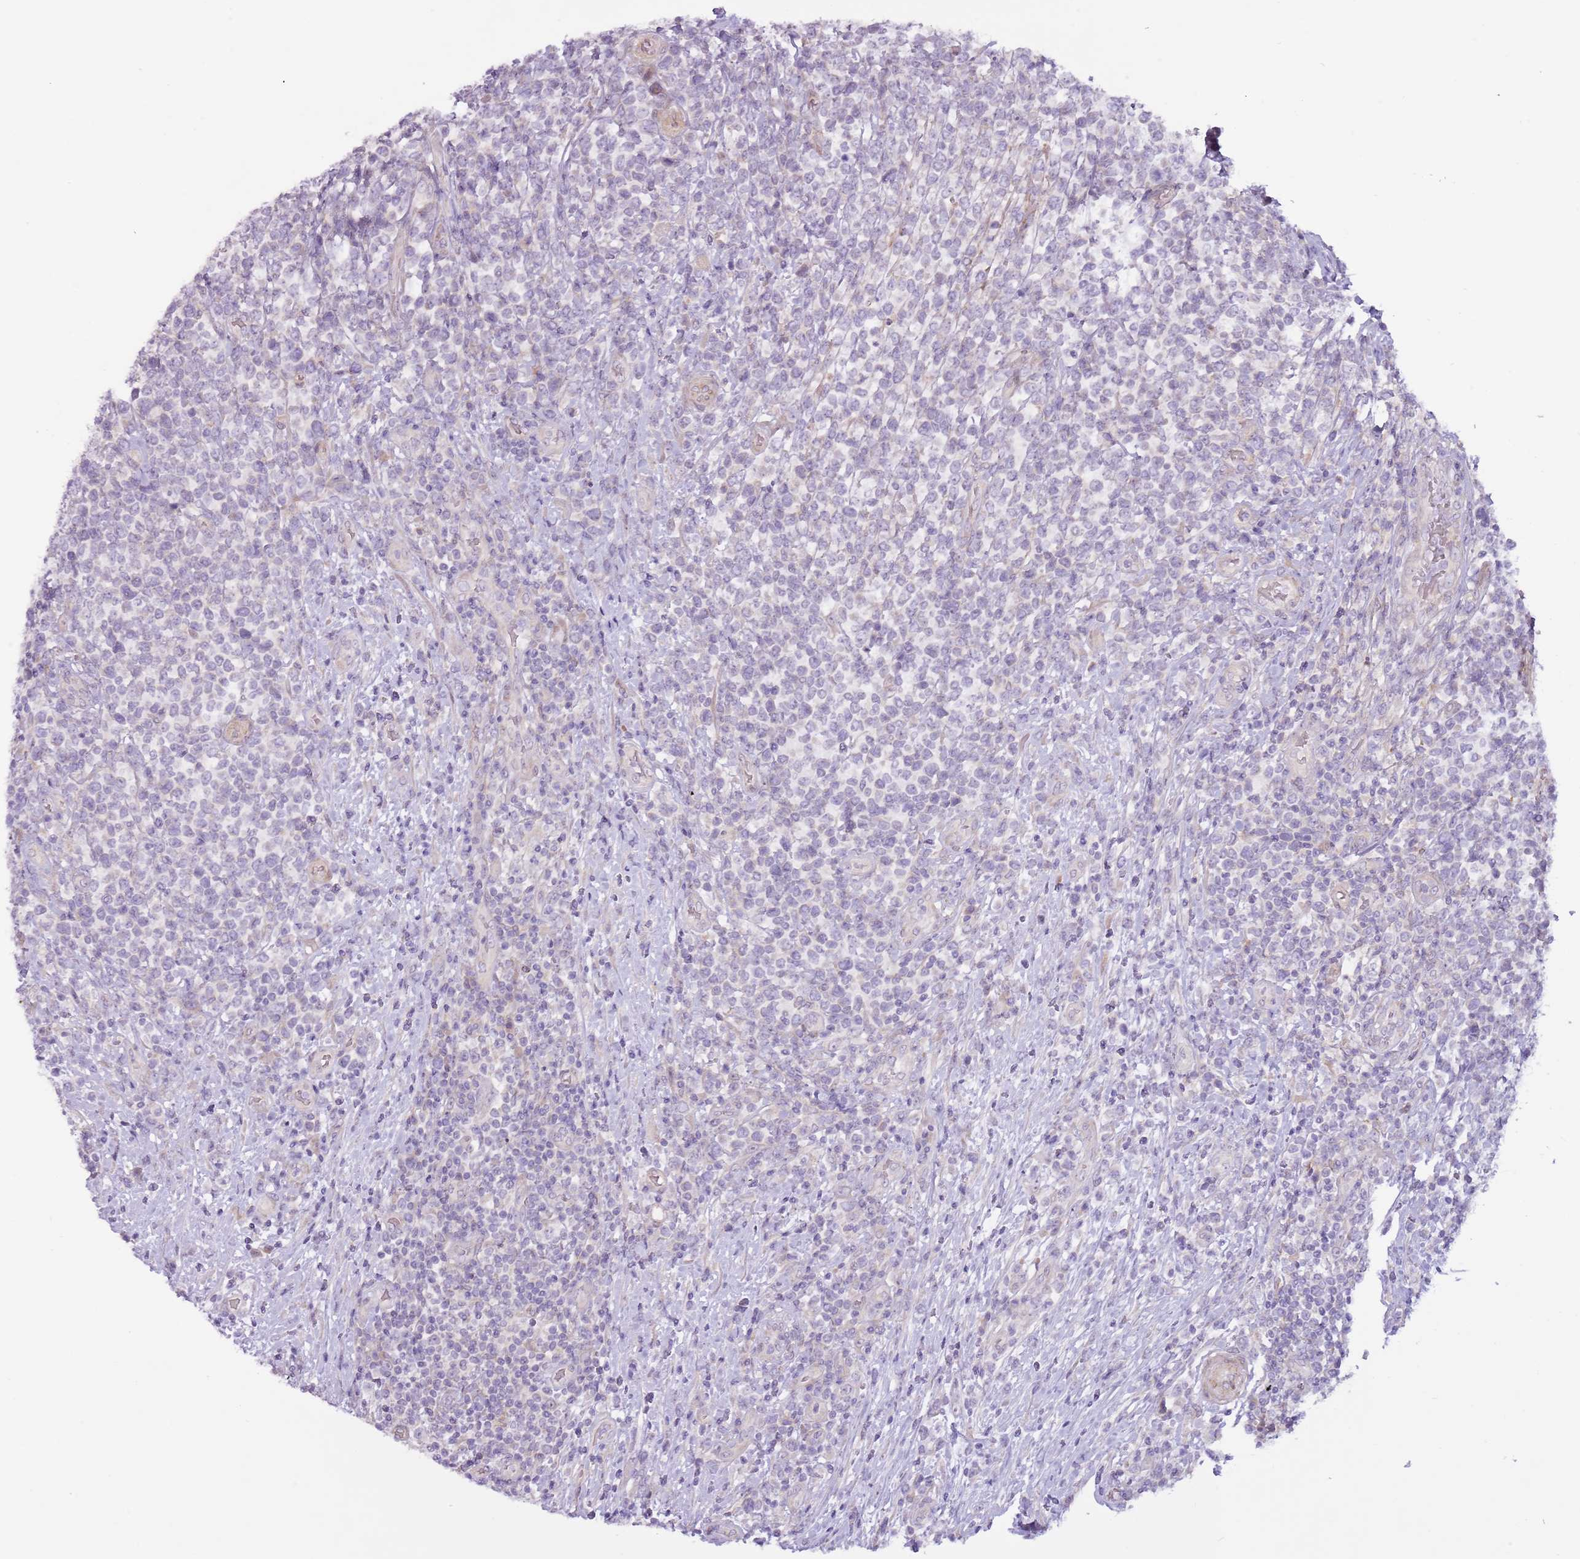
{"staining": {"intensity": "negative", "quantity": "none", "location": "none"}, "tissue": "lymphoma", "cell_type": "Tumor cells", "image_type": "cancer", "snomed": [{"axis": "morphology", "description": "Malignant lymphoma, non-Hodgkin's type, High grade"}, {"axis": "topography", "description": "Soft tissue"}], "caption": "High power microscopy image of an immunohistochemistry (IHC) histopathology image of malignant lymphoma, non-Hodgkin's type (high-grade), revealing no significant expression in tumor cells.", "gene": "MRO", "patient": {"sex": "female", "age": 56}}